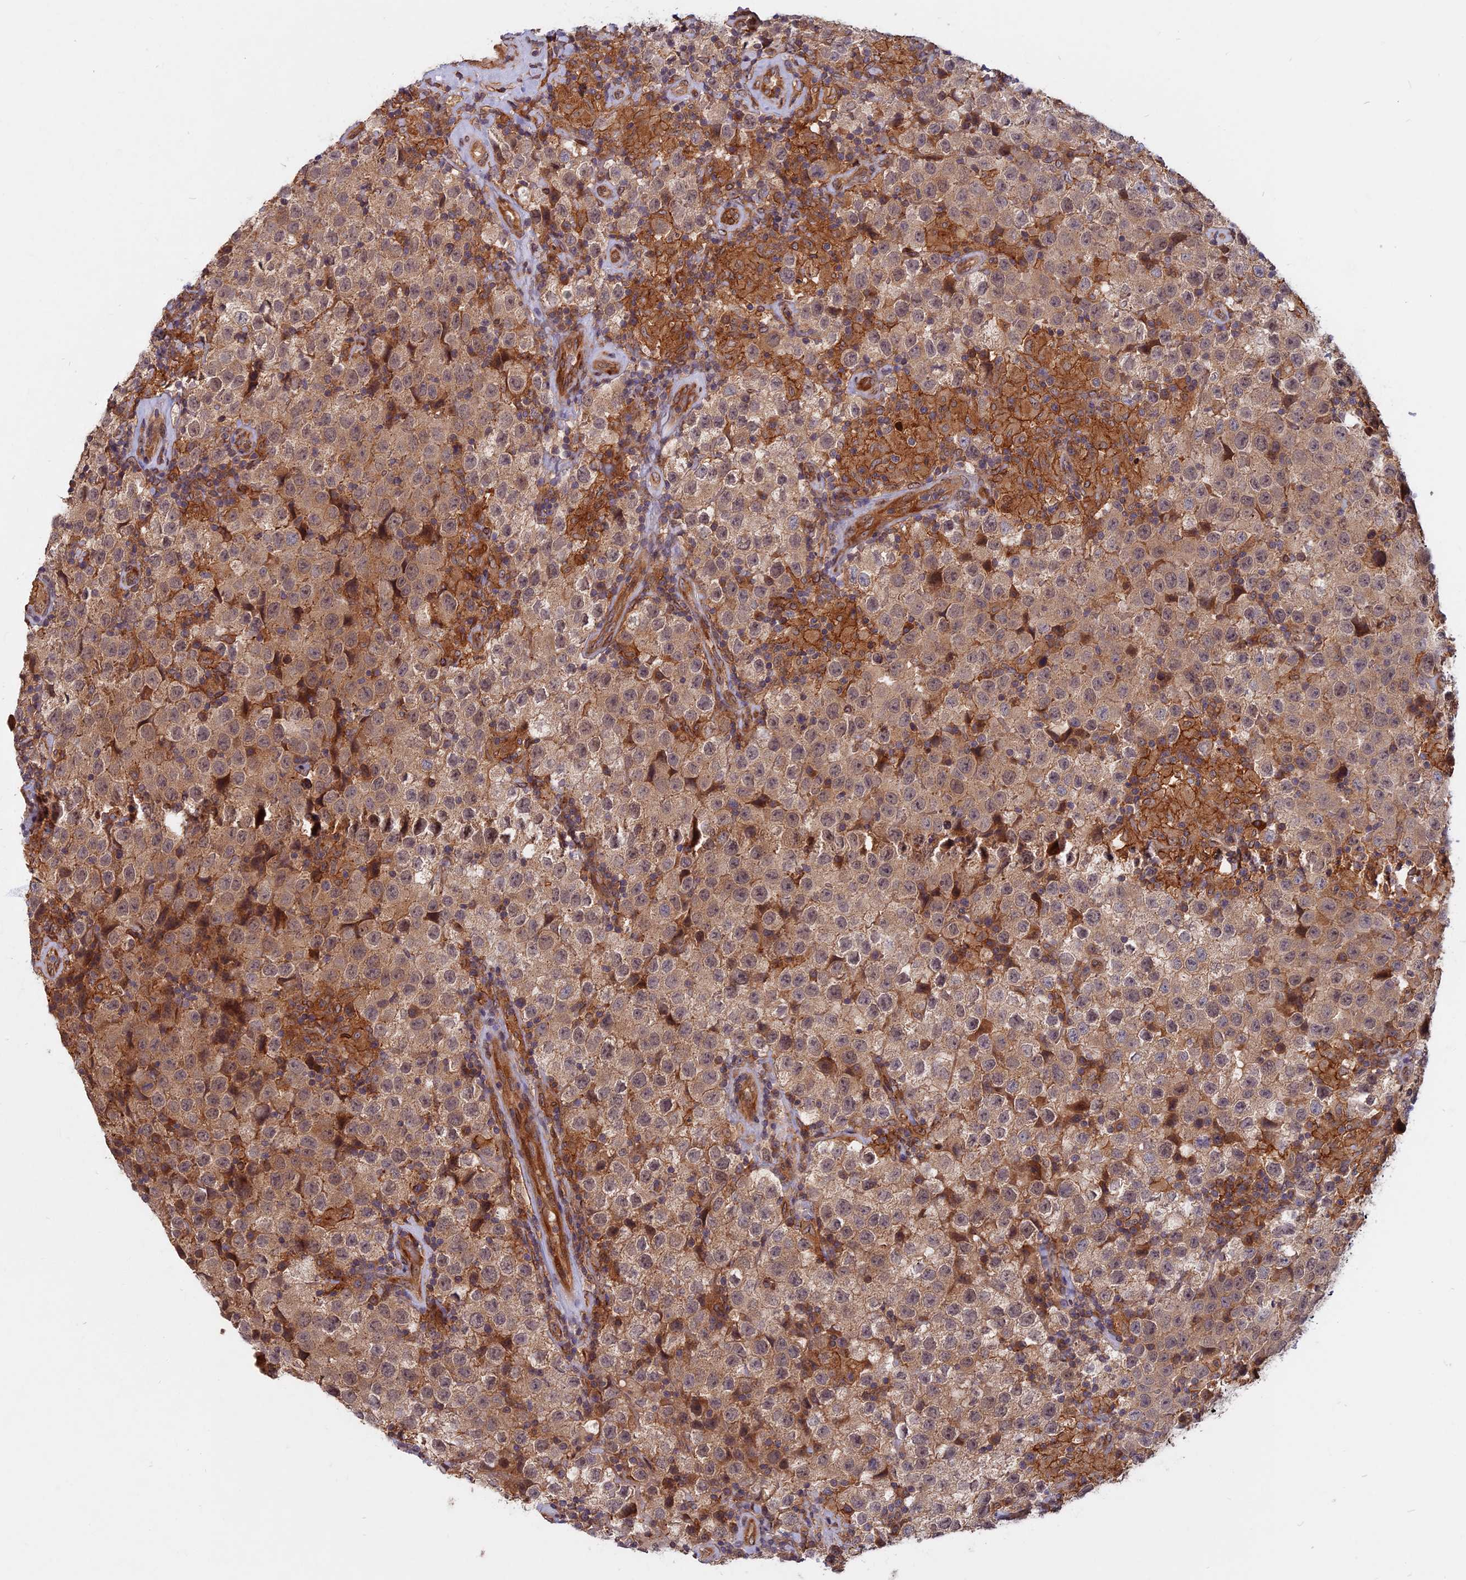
{"staining": {"intensity": "weak", "quantity": ">75%", "location": "cytoplasmic/membranous"}, "tissue": "testis cancer", "cell_type": "Tumor cells", "image_type": "cancer", "snomed": [{"axis": "morphology", "description": "Seminoma, NOS"}, {"axis": "morphology", "description": "Carcinoma, Embryonal, NOS"}, {"axis": "topography", "description": "Testis"}], "caption": "Seminoma (testis) stained for a protein exhibits weak cytoplasmic/membranous positivity in tumor cells.", "gene": "SPG11", "patient": {"sex": "male", "age": 41}}